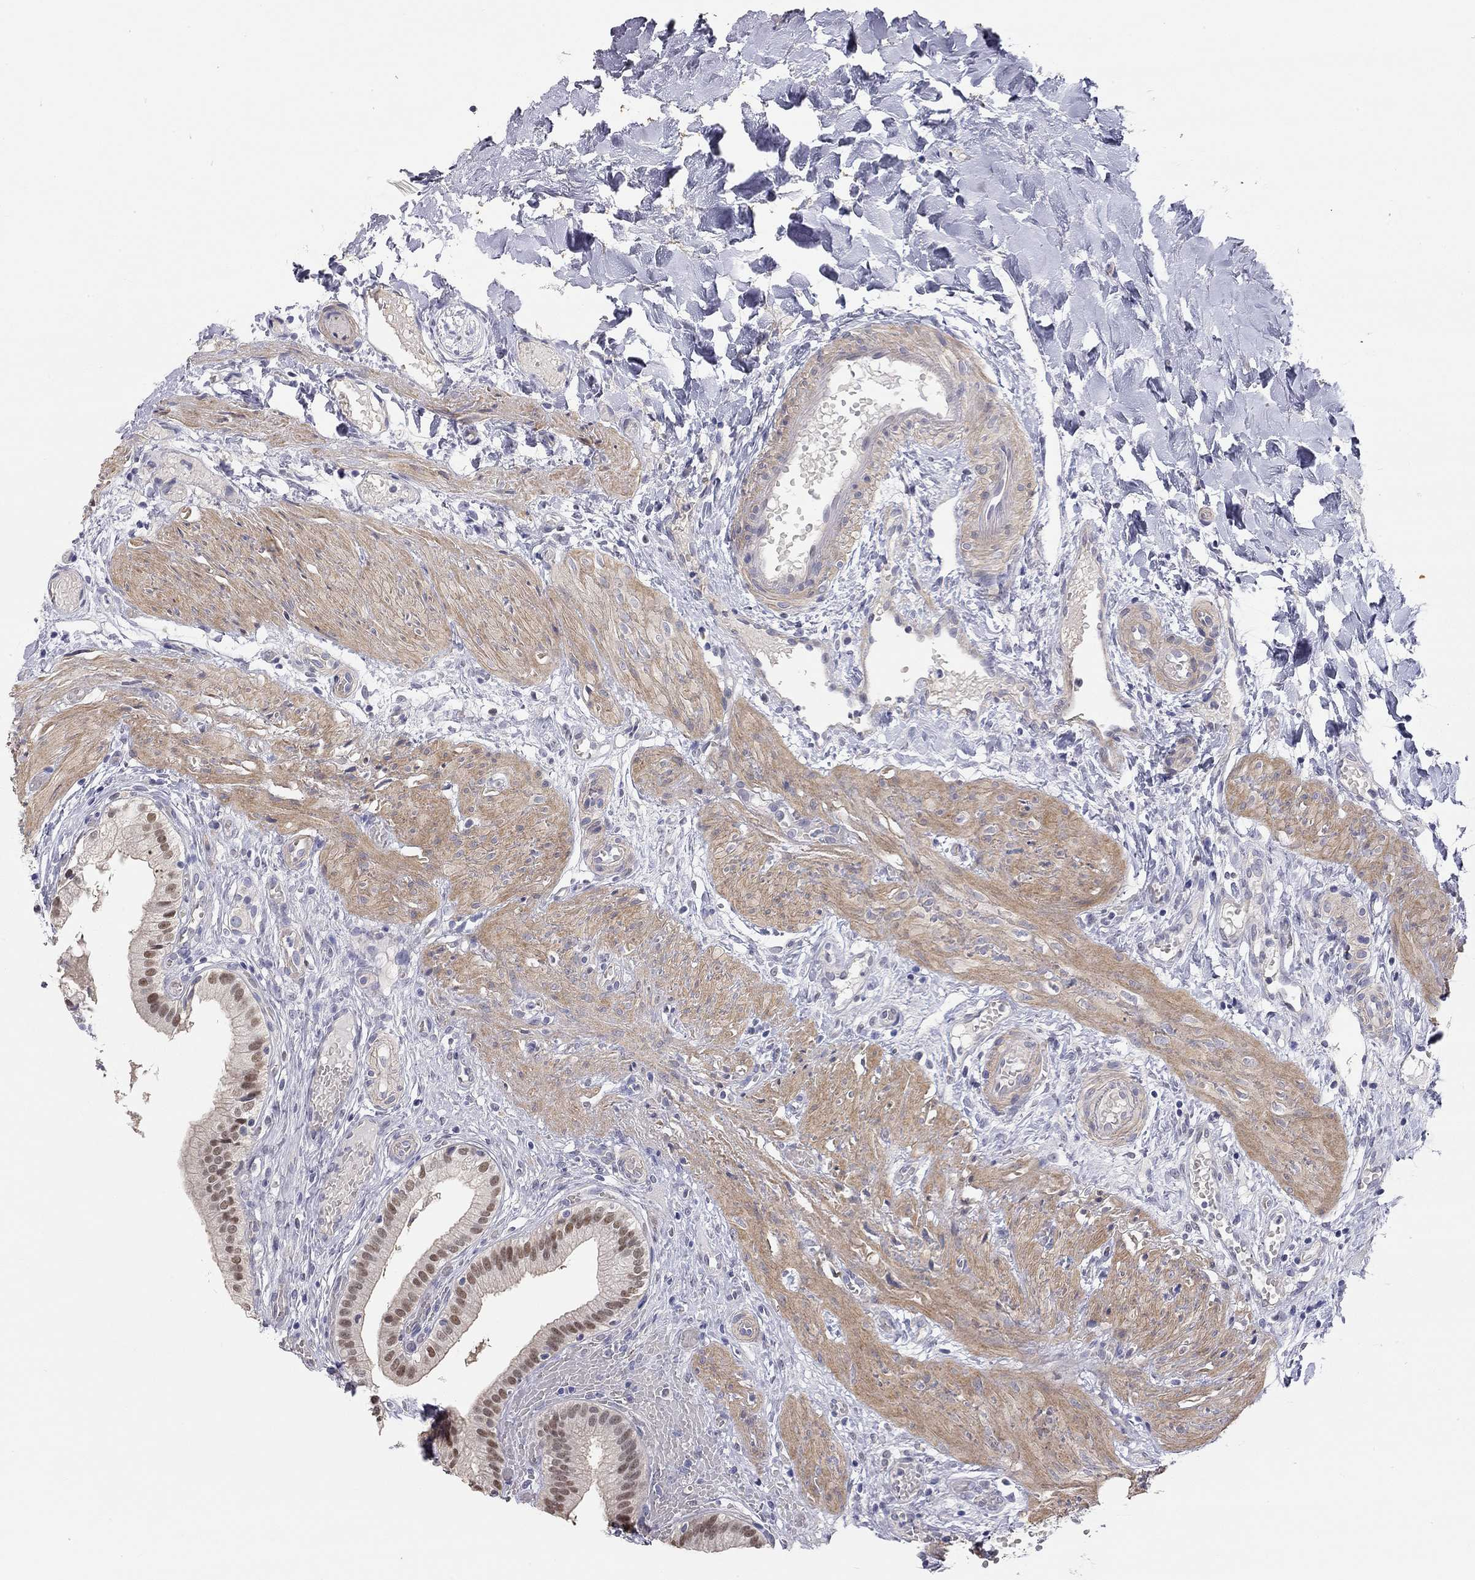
{"staining": {"intensity": "strong", "quantity": "25%-75%", "location": "nuclear"}, "tissue": "gallbladder", "cell_type": "Glandular cells", "image_type": "normal", "snomed": [{"axis": "morphology", "description": "Normal tissue, NOS"}, {"axis": "topography", "description": "Gallbladder"}], "caption": "Immunohistochemistry (IHC) staining of benign gallbladder, which displays high levels of strong nuclear positivity in about 25%-75% of glandular cells indicating strong nuclear protein positivity. The staining was performed using DAB (3,3'-diaminobenzidine) (brown) for protein detection and nuclei were counterstained in hematoxylin (blue).", "gene": "PAPSS2", "patient": {"sex": "female", "age": 24}}